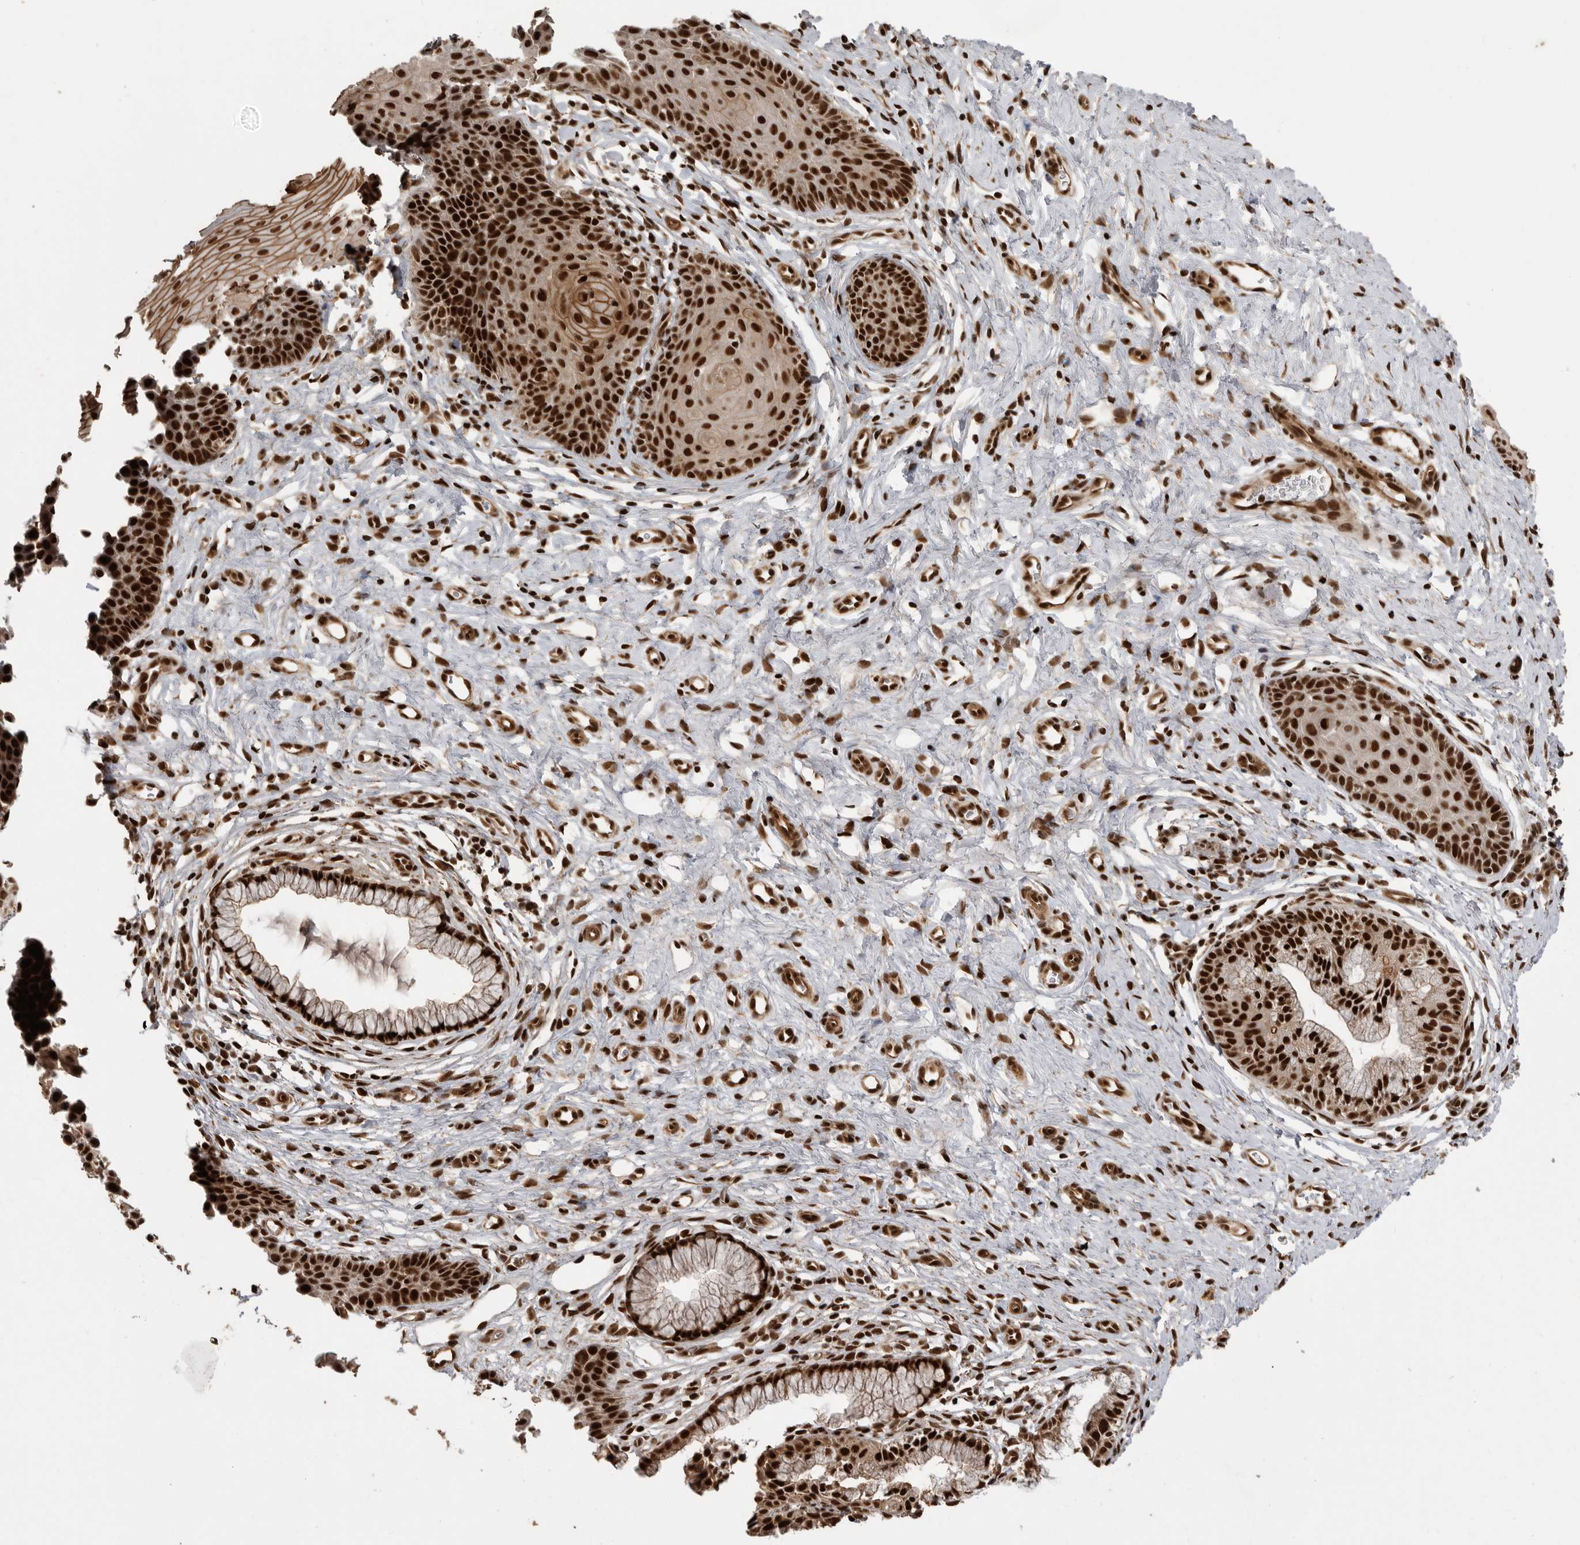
{"staining": {"intensity": "strong", "quantity": ">75%", "location": "nuclear"}, "tissue": "cervix", "cell_type": "Glandular cells", "image_type": "normal", "snomed": [{"axis": "morphology", "description": "Normal tissue, NOS"}, {"axis": "topography", "description": "Cervix"}], "caption": "This micrograph shows unremarkable cervix stained with IHC to label a protein in brown. The nuclear of glandular cells show strong positivity for the protein. Nuclei are counter-stained blue.", "gene": "PPP1R8", "patient": {"sex": "female", "age": 36}}